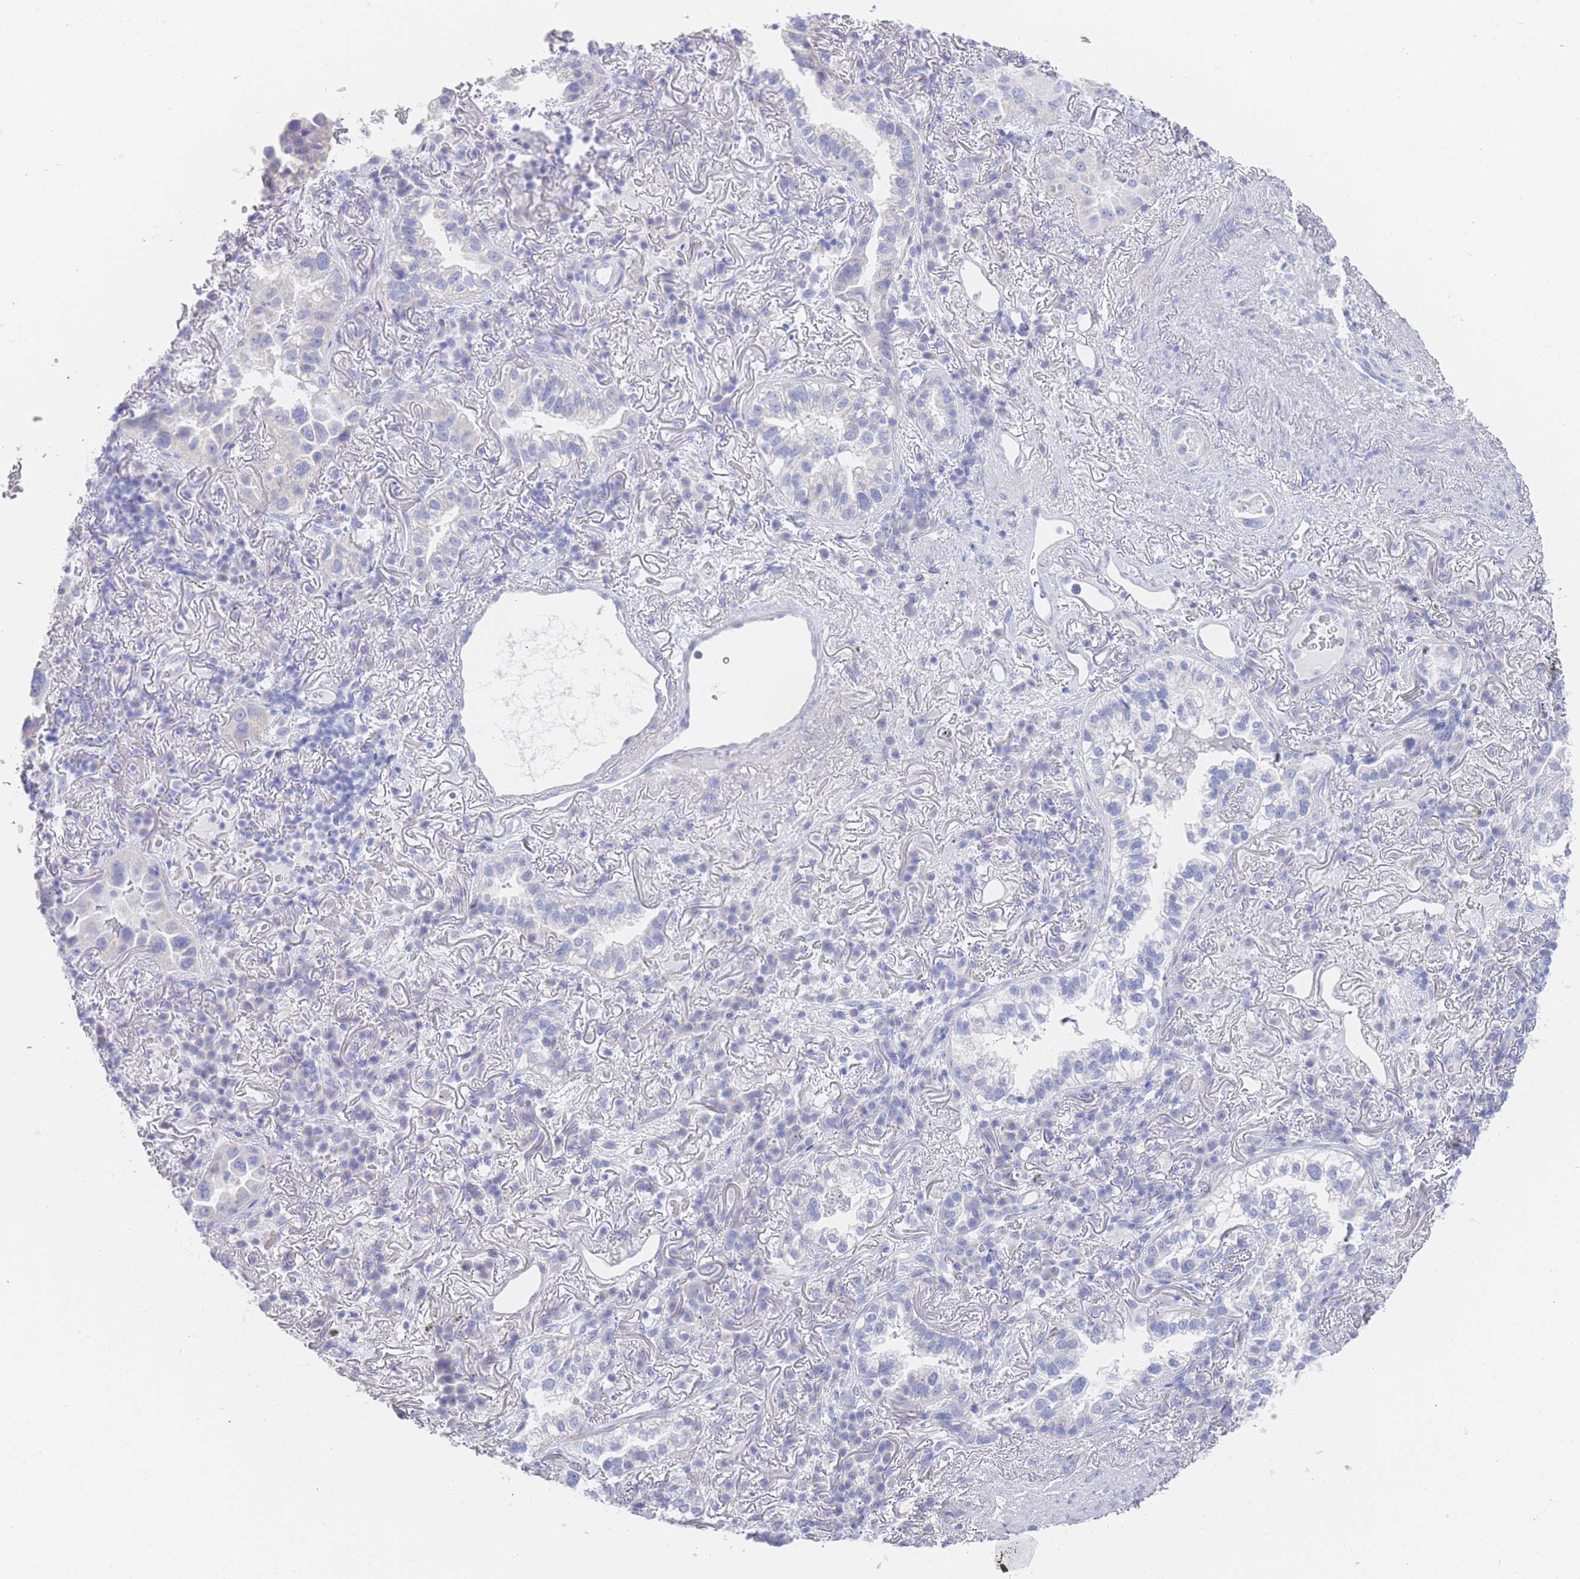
{"staining": {"intensity": "negative", "quantity": "none", "location": "none"}, "tissue": "lung cancer", "cell_type": "Tumor cells", "image_type": "cancer", "snomed": [{"axis": "morphology", "description": "Adenocarcinoma, NOS"}, {"axis": "topography", "description": "Lung"}], "caption": "Immunohistochemistry (IHC) of lung adenocarcinoma demonstrates no staining in tumor cells.", "gene": "LRRC37A", "patient": {"sex": "female", "age": 69}}